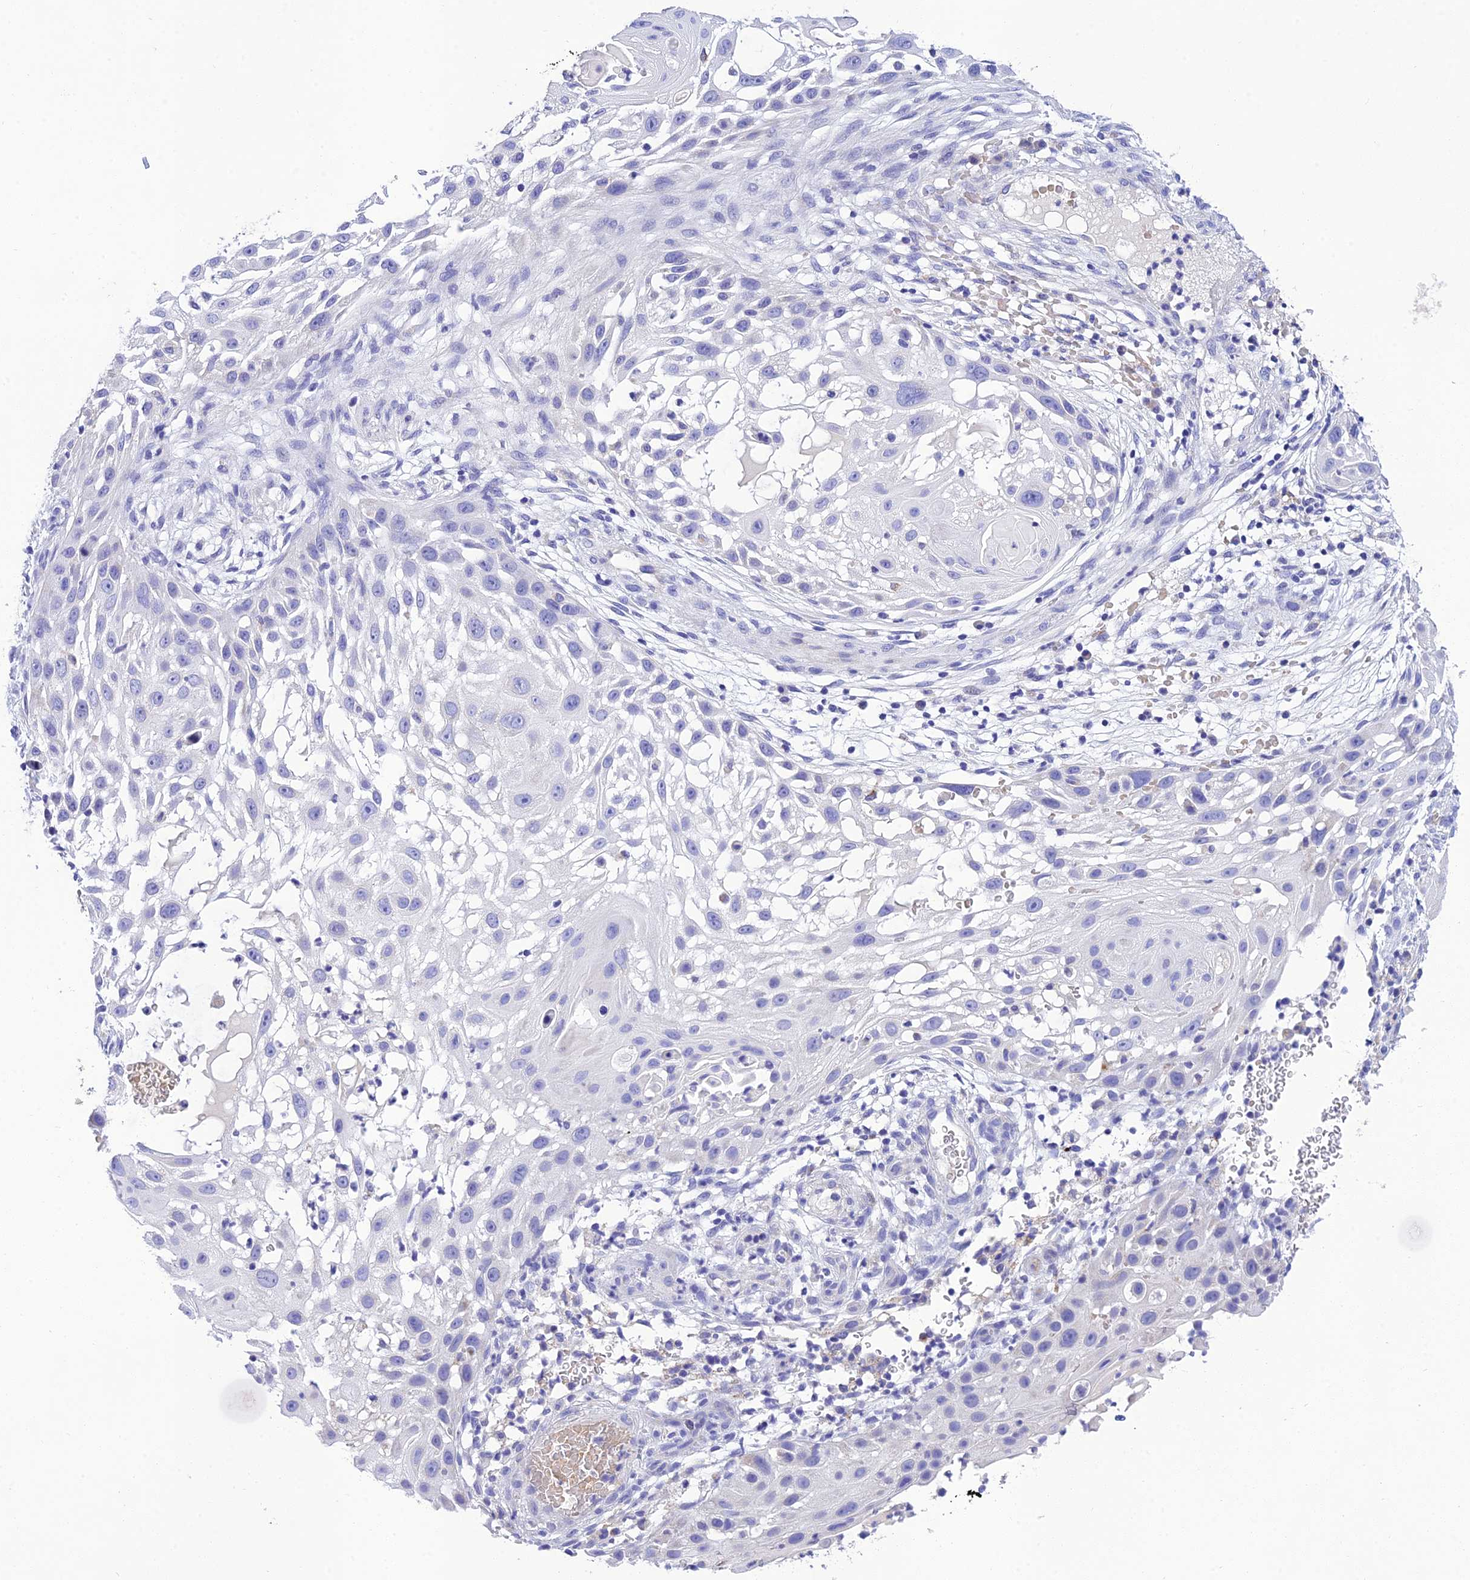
{"staining": {"intensity": "negative", "quantity": "none", "location": "none"}, "tissue": "skin cancer", "cell_type": "Tumor cells", "image_type": "cancer", "snomed": [{"axis": "morphology", "description": "Squamous cell carcinoma, NOS"}, {"axis": "topography", "description": "Skin"}], "caption": "This is a histopathology image of immunohistochemistry staining of skin cancer (squamous cell carcinoma), which shows no staining in tumor cells. (DAB immunohistochemistry, high magnification).", "gene": "MS4A5", "patient": {"sex": "female", "age": 44}}